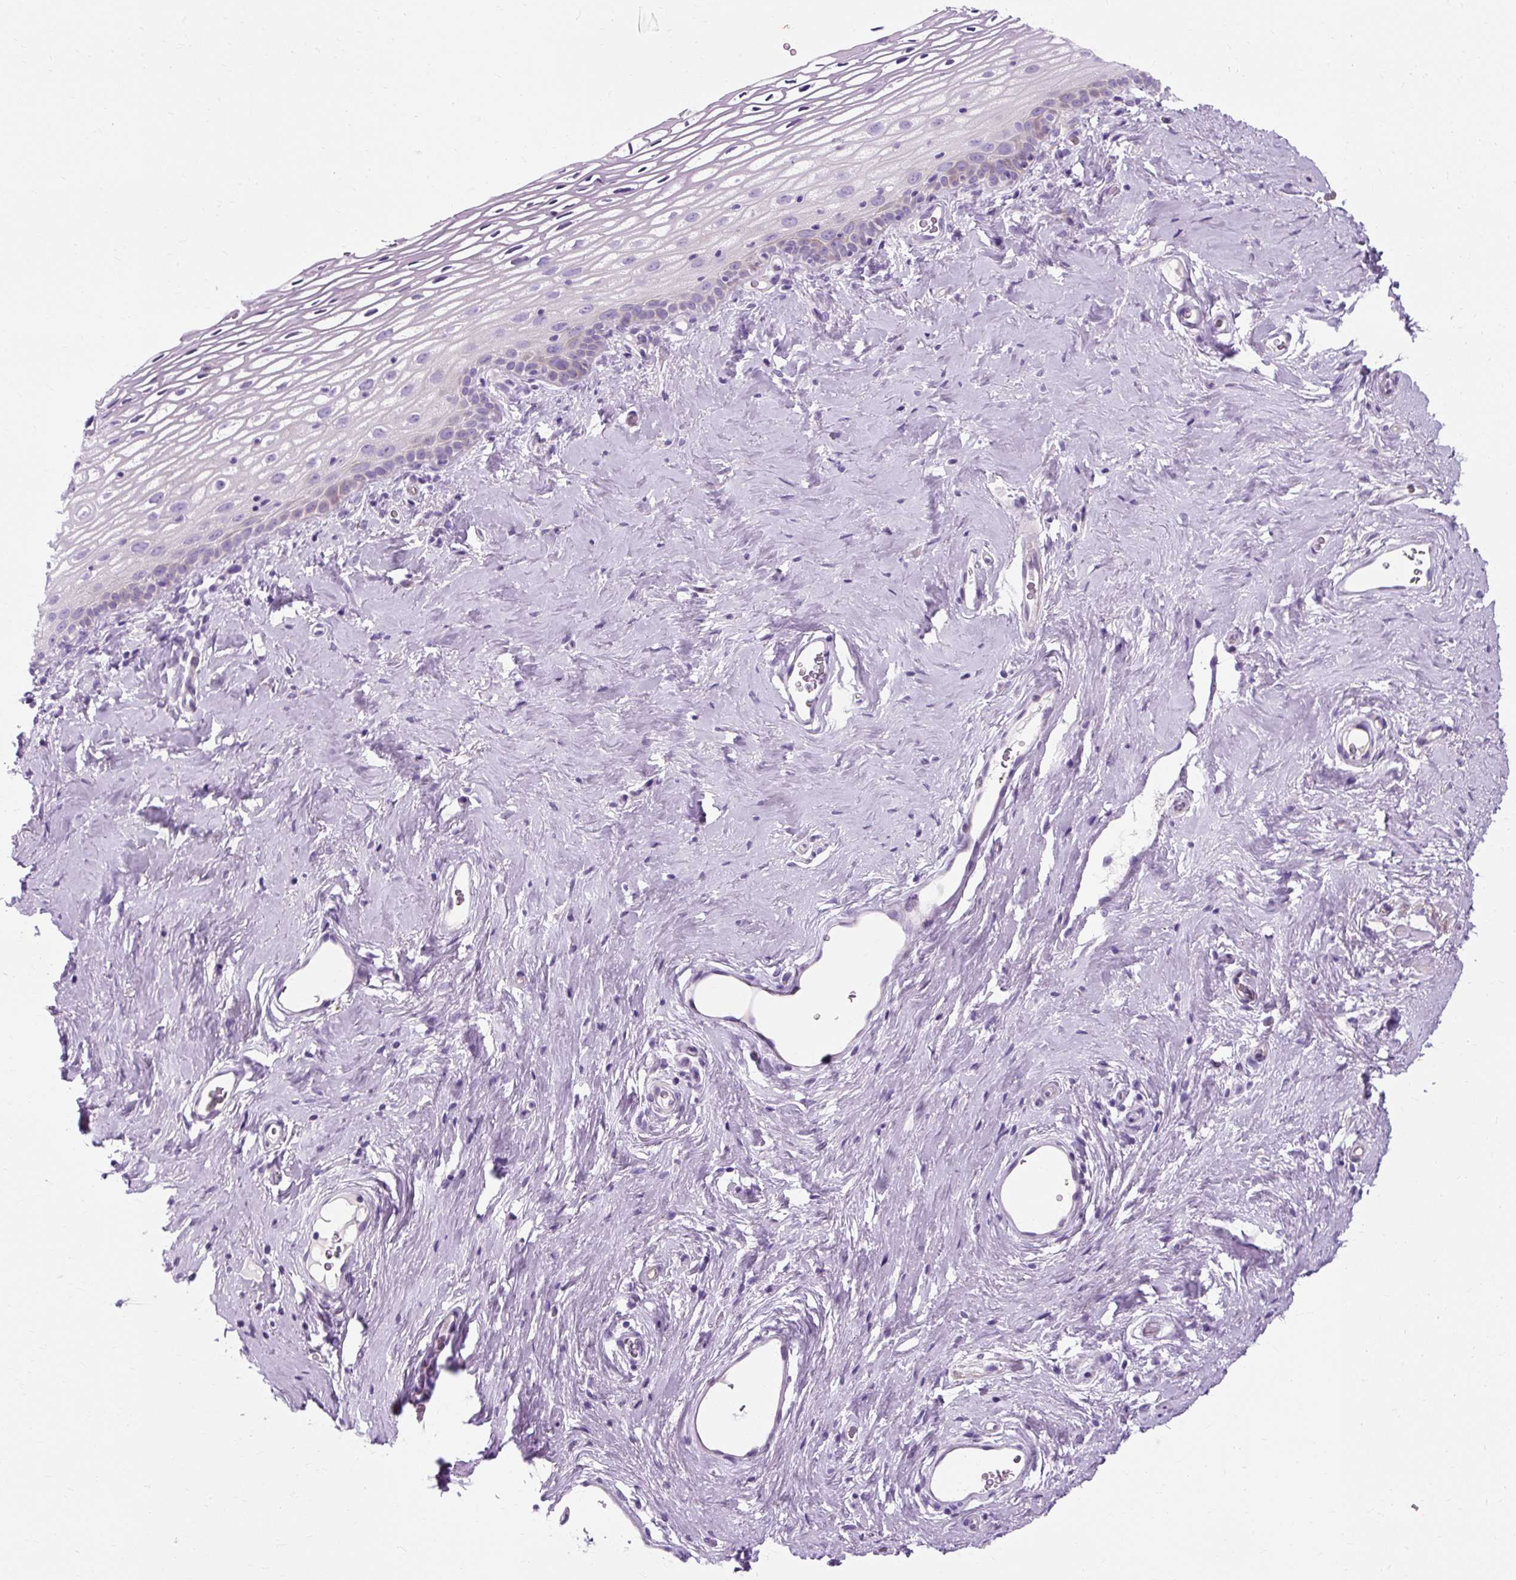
{"staining": {"intensity": "negative", "quantity": "none", "location": "none"}, "tissue": "vagina", "cell_type": "Squamous epithelial cells", "image_type": "normal", "snomed": [{"axis": "morphology", "description": "Normal tissue, NOS"}, {"axis": "morphology", "description": "Adenocarcinoma, NOS"}, {"axis": "topography", "description": "Rectum"}, {"axis": "topography", "description": "Vagina"}, {"axis": "topography", "description": "Peripheral nerve tissue"}], "caption": "The immunohistochemistry (IHC) histopathology image has no significant positivity in squamous epithelial cells of vagina.", "gene": "TMEM89", "patient": {"sex": "female", "age": 71}}